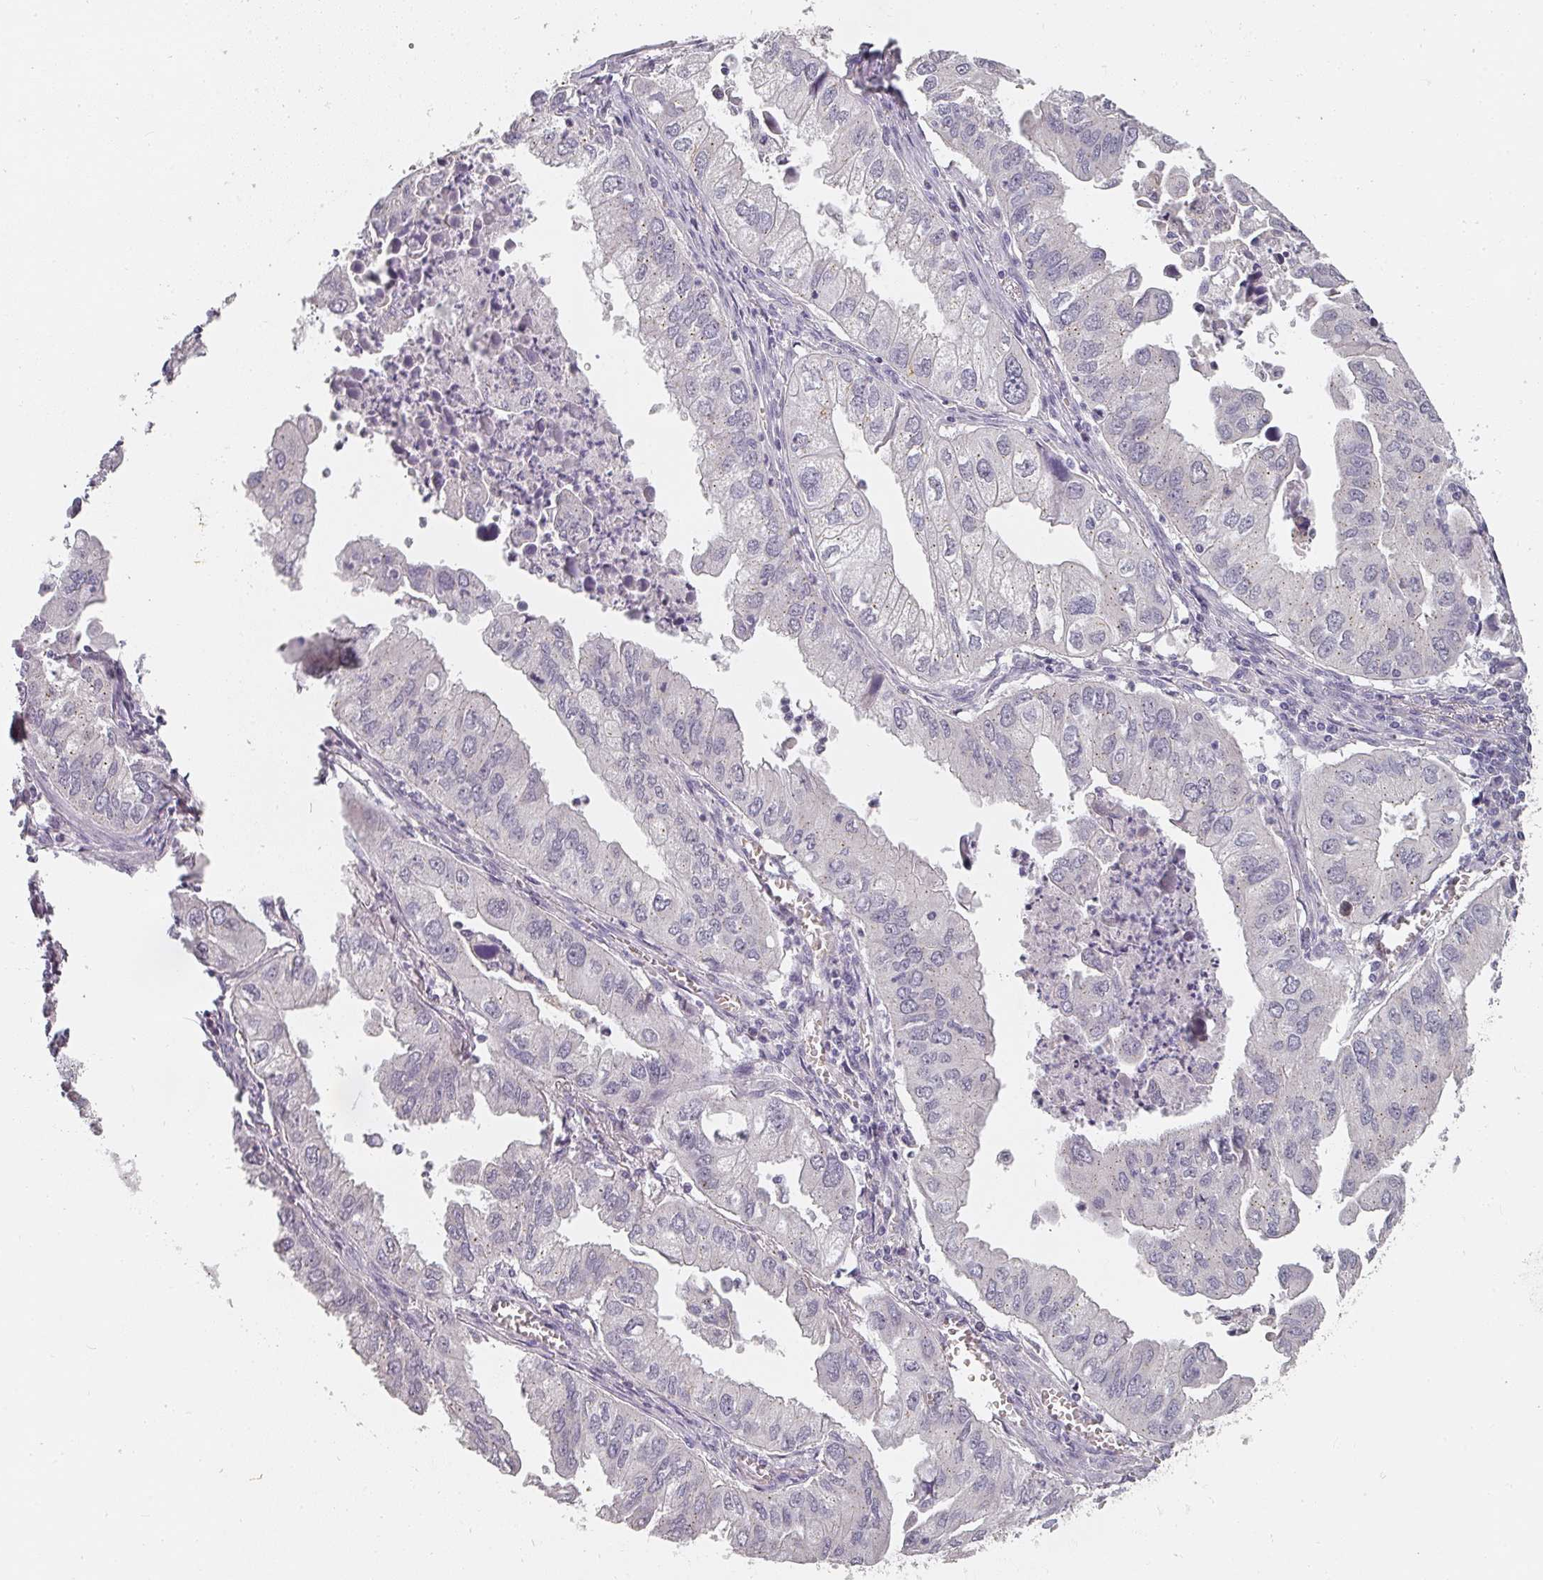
{"staining": {"intensity": "negative", "quantity": "none", "location": "none"}, "tissue": "lung cancer", "cell_type": "Tumor cells", "image_type": "cancer", "snomed": [{"axis": "morphology", "description": "Adenocarcinoma, NOS"}, {"axis": "topography", "description": "Lung"}], "caption": "Tumor cells are negative for brown protein staining in lung adenocarcinoma.", "gene": "SHISA2", "patient": {"sex": "male", "age": 48}}